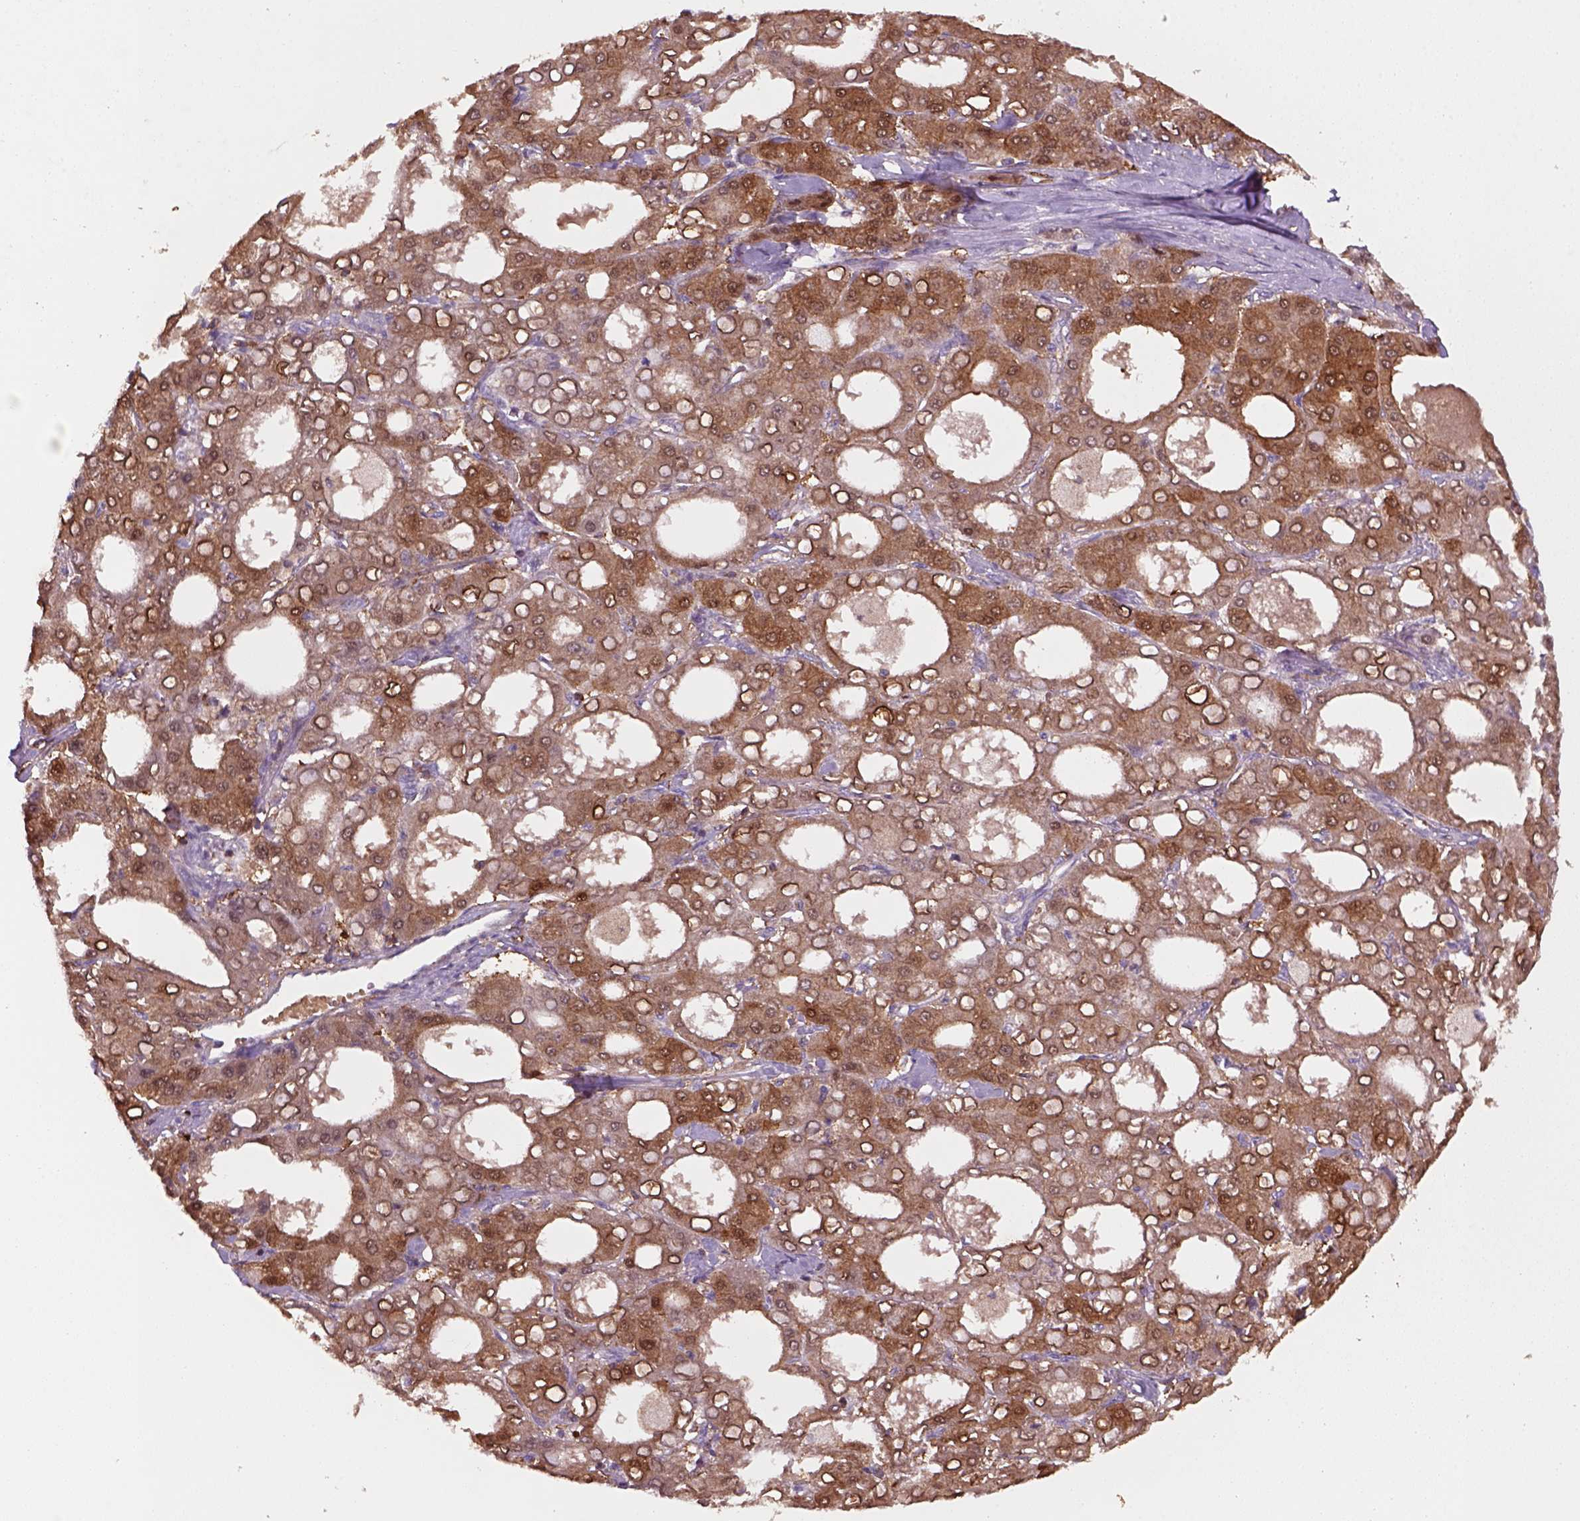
{"staining": {"intensity": "moderate", "quantity": ">75%", "location": "cytoplasmic/membranous"}, "tissue": "liver cancer", "cell_type": "Tumor cells", "image_type": "cancer", "snomed": [{"axis": "morphology", "description": "Carcinoma, Hepatocellular, NOS"}, {"axis": "topography", "description": "Liver"}], "caption": "The photomicrograph demonstrates a brown stain indicating the presence of a protein in the cytoplasmic/membranous of tumor cells in hepatocellular carcinoma (liver).", "gene": "GOT1", "patient": {"sex": "male", "age": 65}}